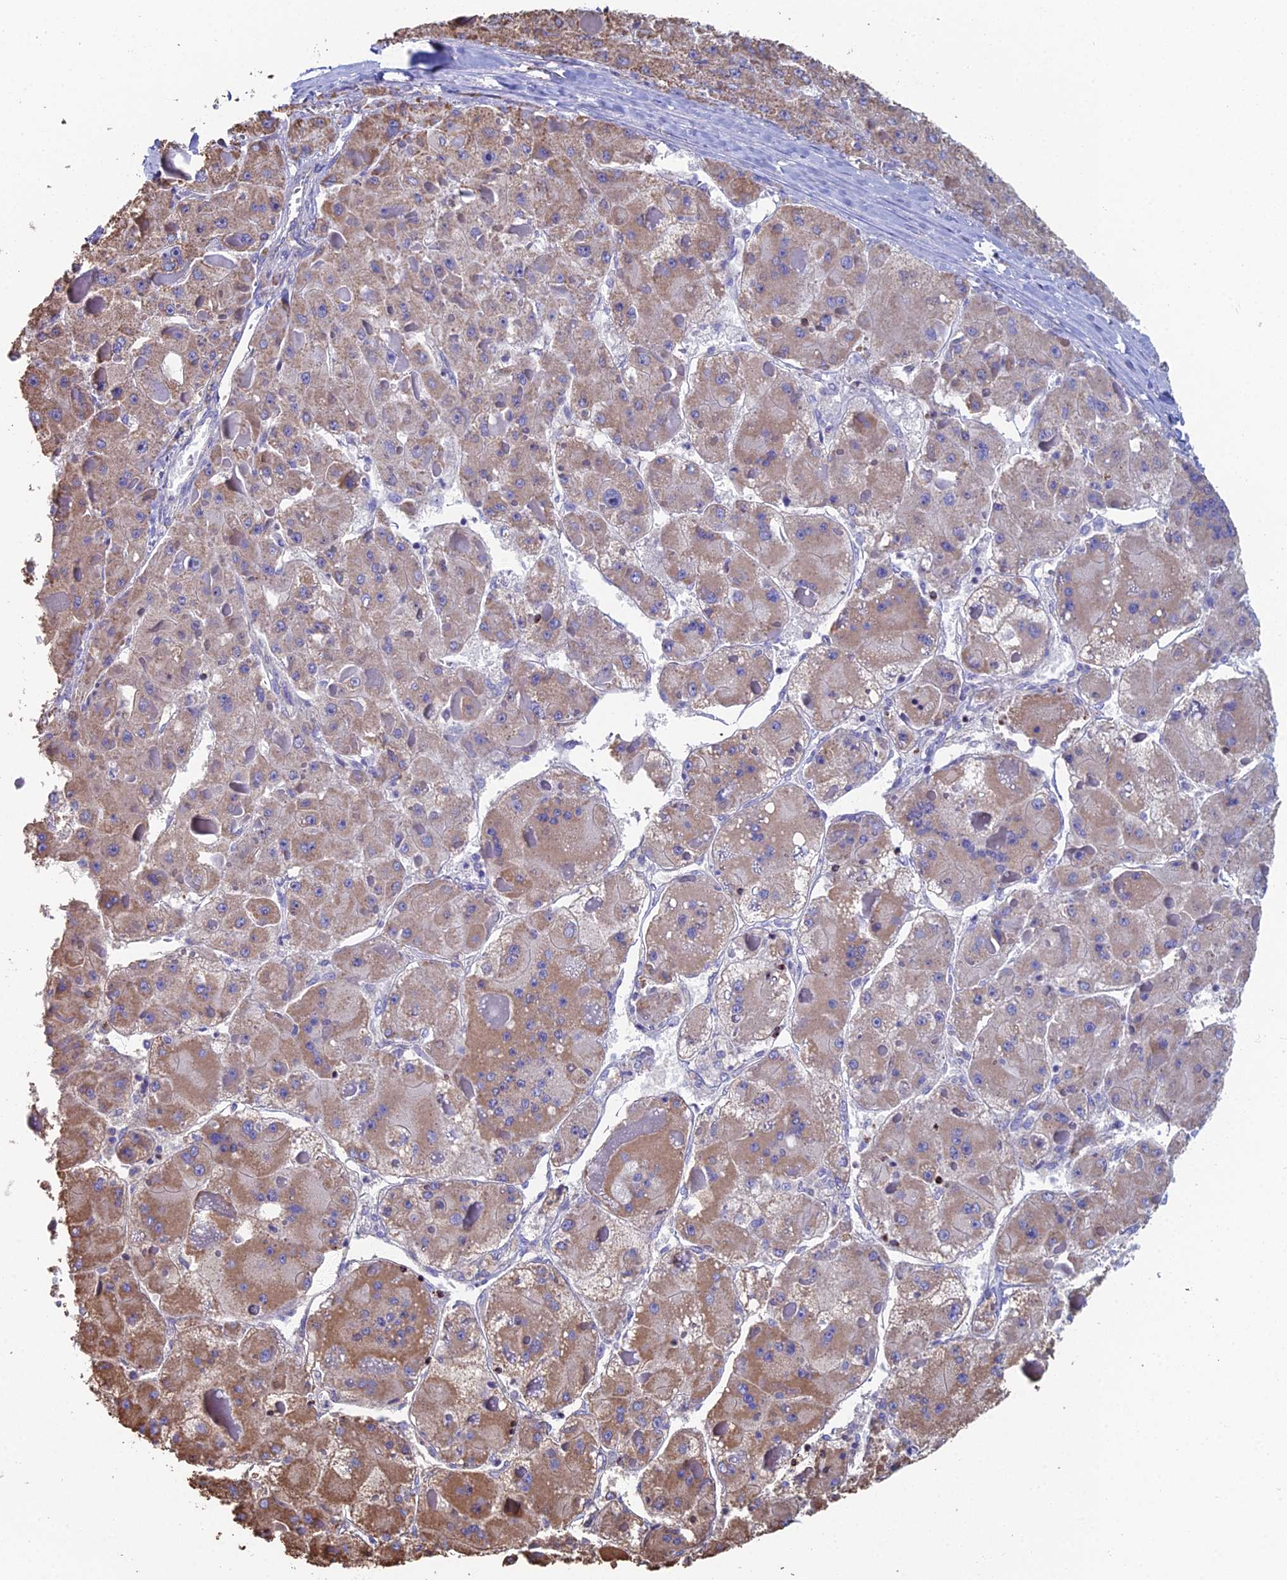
{"staining": {"intensity": "moderate", "quantity": "<25%", "location": "cytoplasmic/membranous"}, "tissue": "liver cancer", "cell_type": "Tumor cells", "image_type": "cancer", "snomed": [{"axis": "morphology", "description": "Carcinoma, Hepatocellular, NOS"}, {"axis": "topography", "description": "Liver"}], "caption": "Hepatocellular carcinoma (liver) tissue reveals moderate cytoplasmic/membranous staining in approximately <25% of tumor cells, visualized by immunohistochemistry.", "gene": "SPOCK2", "patient": {"sex": "female", "age": 73}}